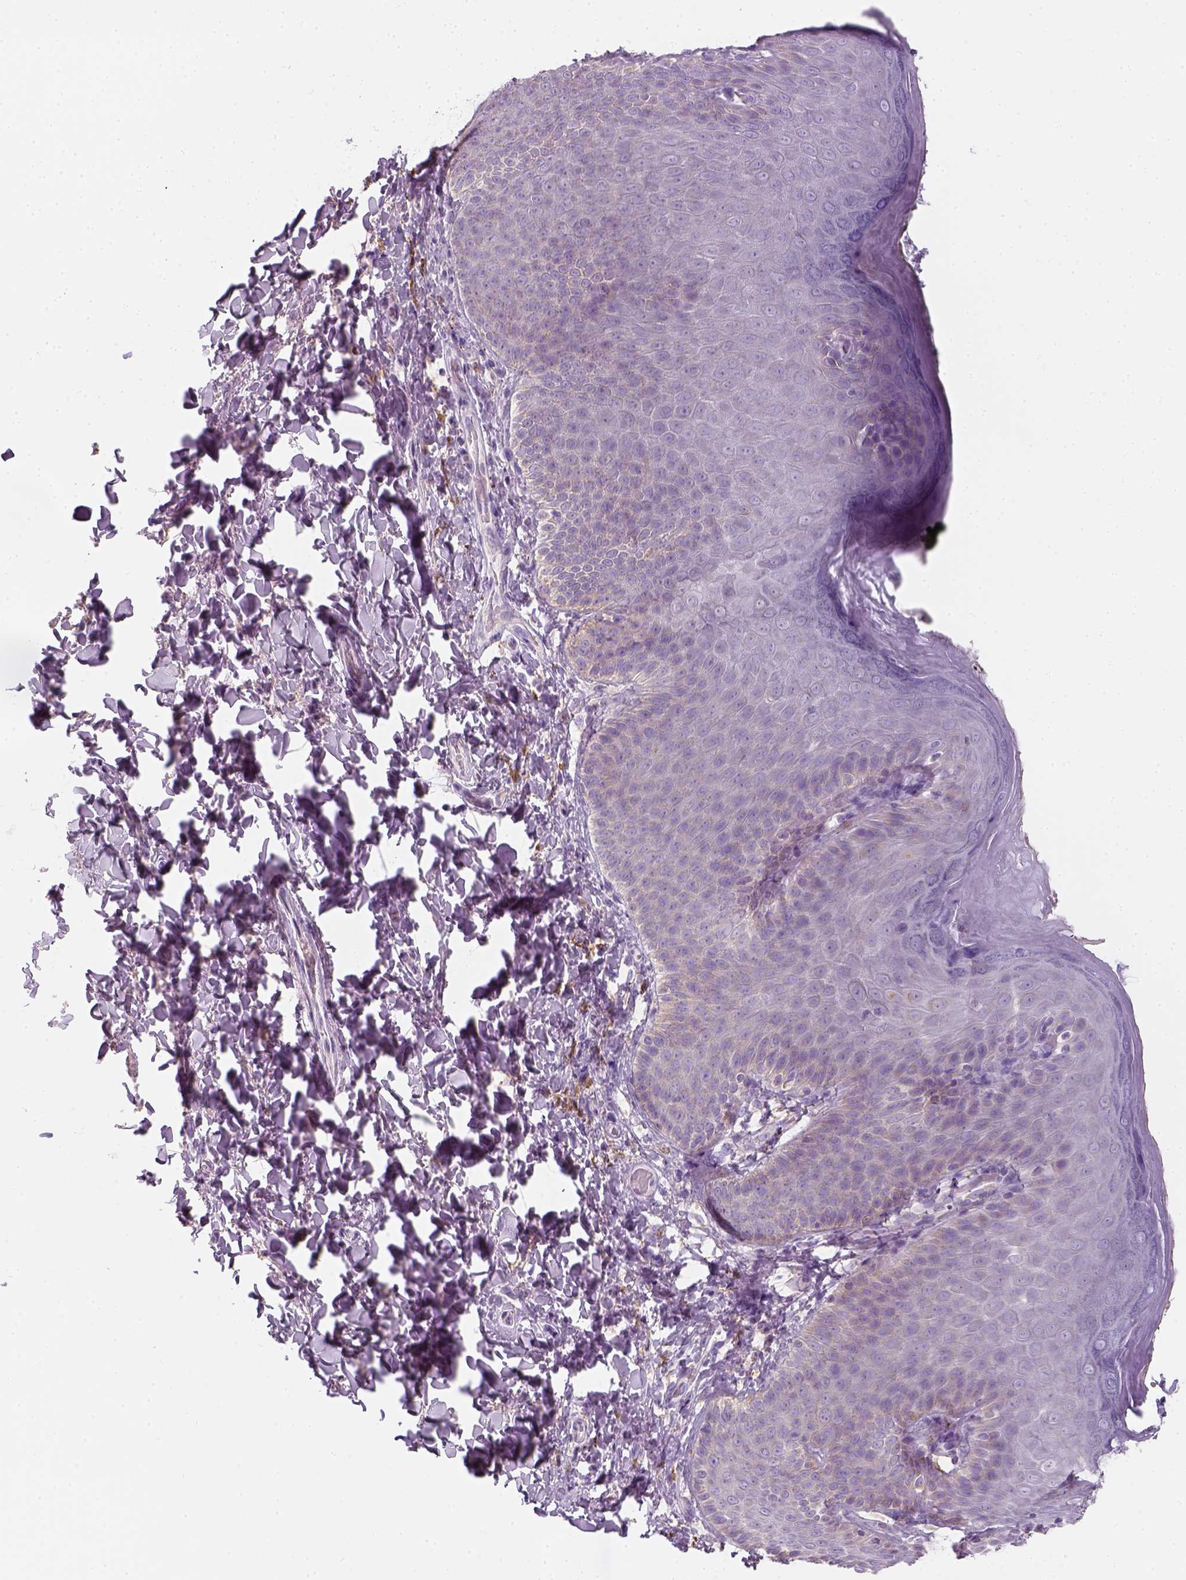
{"staining": {"intensity": "negative", "quantity": "none", "location": "none"}, "tissue": "skin", "cell_type": "Epidermal cells", "image_type": "normal", "snomed": [{"axis": "morphology", "description": "Normal tissue, NOS"}, {"axis": "topography", "description": "Anal"}], "caption": "This is an IHC photomicrograph of benign skin. There is no positivity in epidermal cells.", "gene": "AWAT2", "patient": {"sex": "male", "age": 53}}